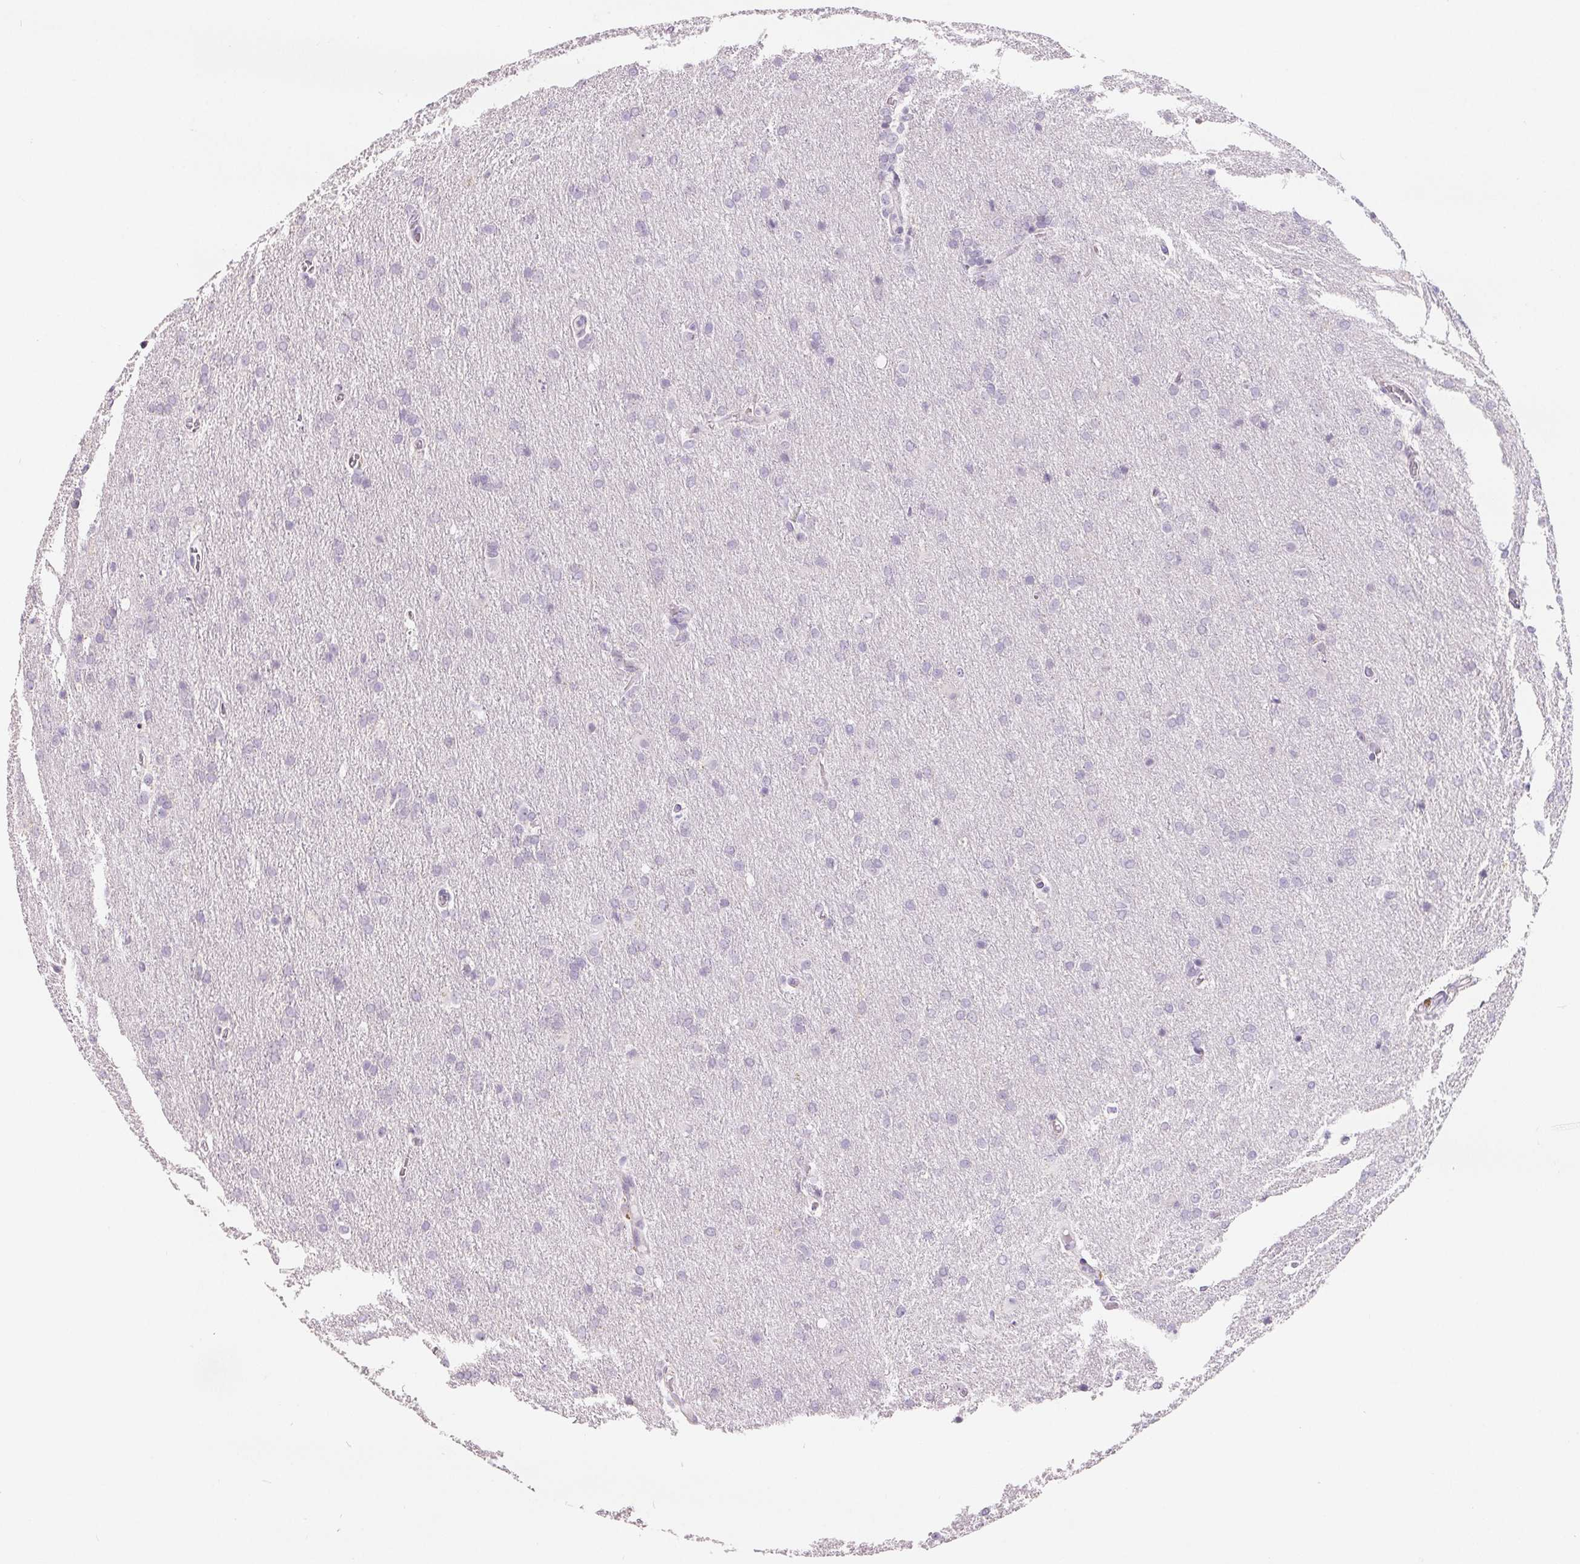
{"staining": {"intensity": "negative", "quantity": "none", "location": "none"}, "tissue": "glioma", "cell_type": "Tumor cells", "image_type": "cancer", "snomed": [{"axis": "morphology", "description": "Glioma, malignant, High grade"}, {"axis": "topography", "description": "Brain"}], "caption": "Tumor cells show no significant positivity in malignant glioma (high-grade).", "gene": "CD69", "patient": {"sex": "male", "age": 68}}